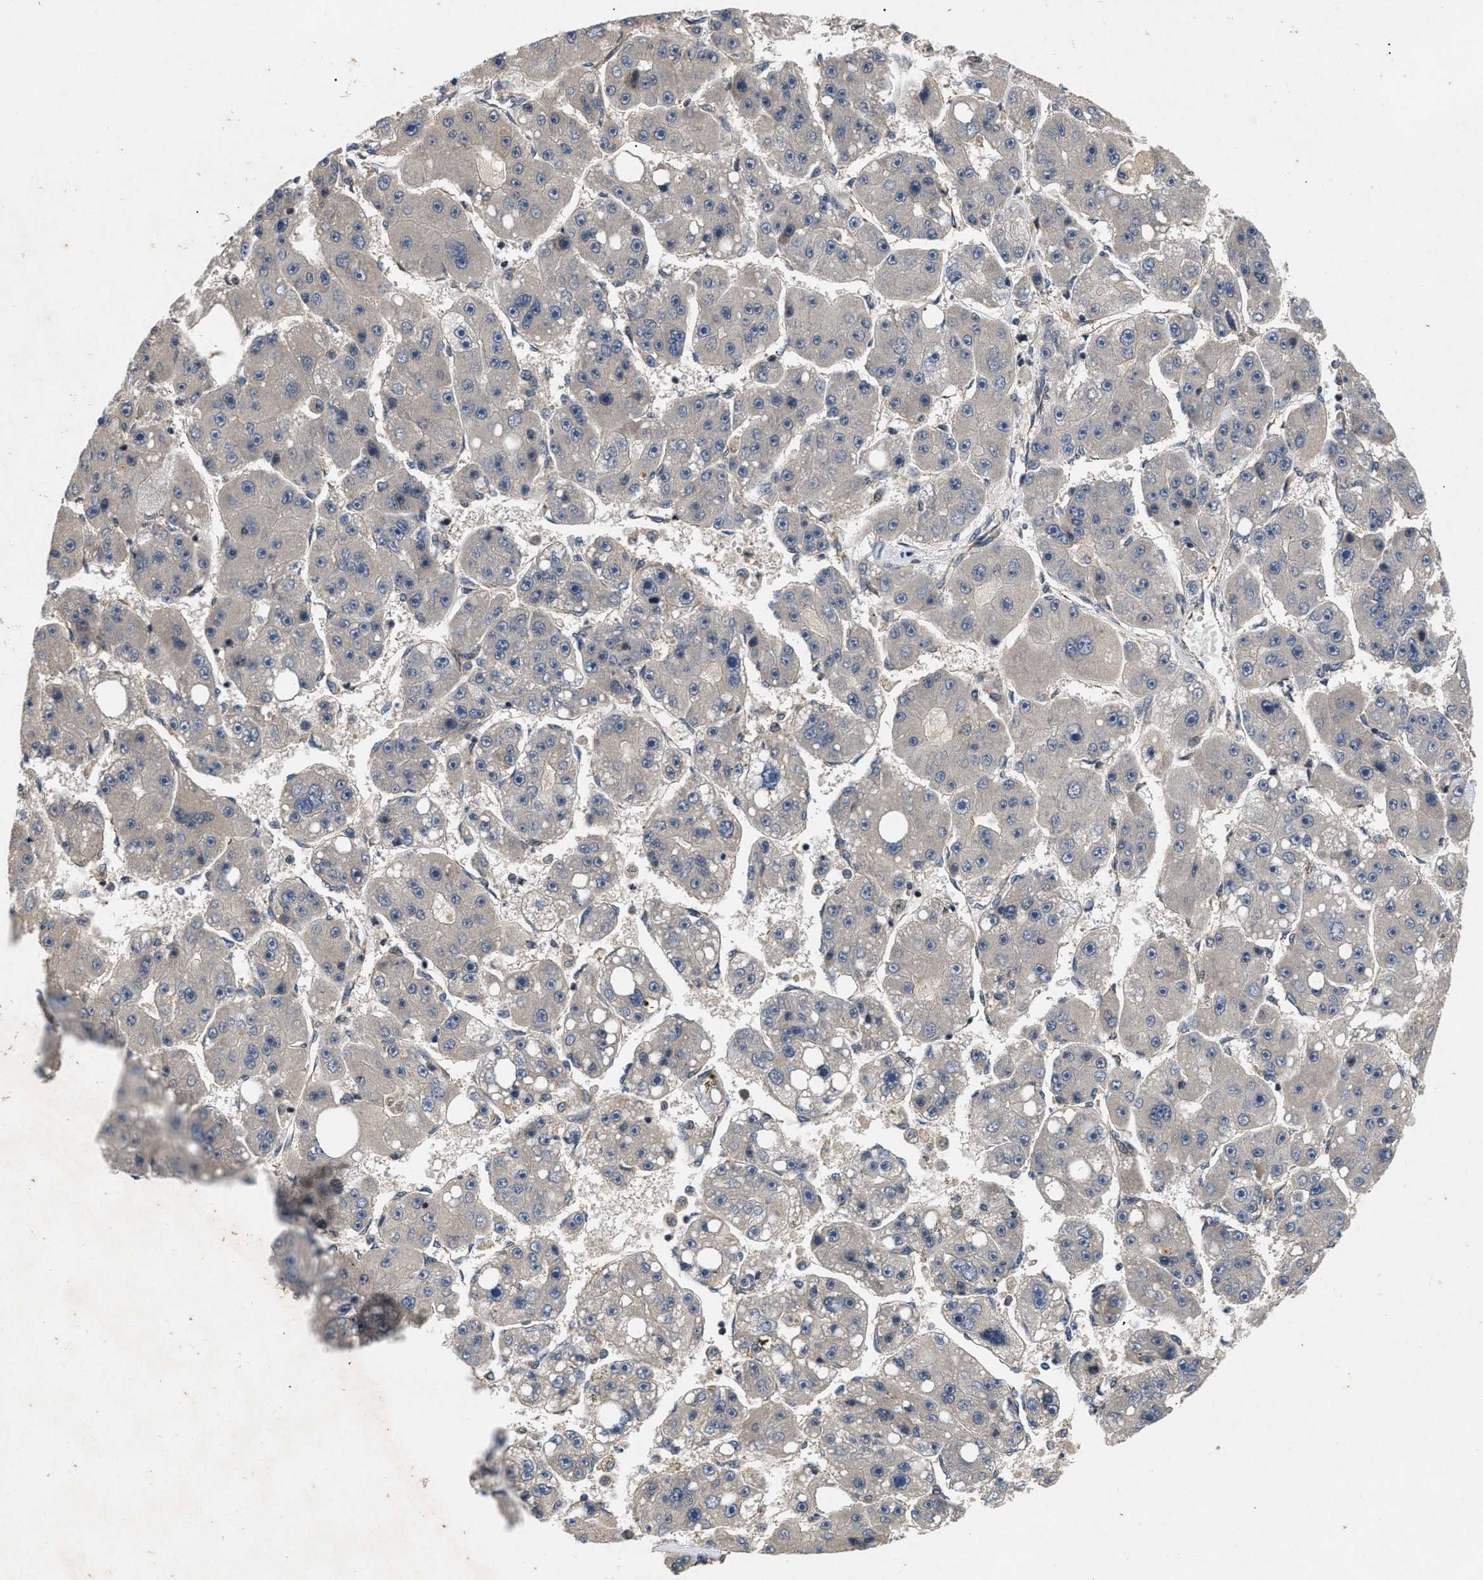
{"staining": {"intensity": "negative", "quantity": "none", "location": "none"}, "tissue": "liver cancer", "cell_type": "Tumor cells", "image_type": "cancer", "snomed": [{"axis": "morphology", "description": "Carcinoma, Hepatocellular, NOS"}, {"axis": "topography", "description": "Liver"}], "caption": "This is a image of immunohistochemistry (IHC) staining of liver cancer (hepatocellular carcinoma), which shows no positivity in tumor cells.", "gene": "HMGCR", "patient": {"sex": "female", "age": 61}}